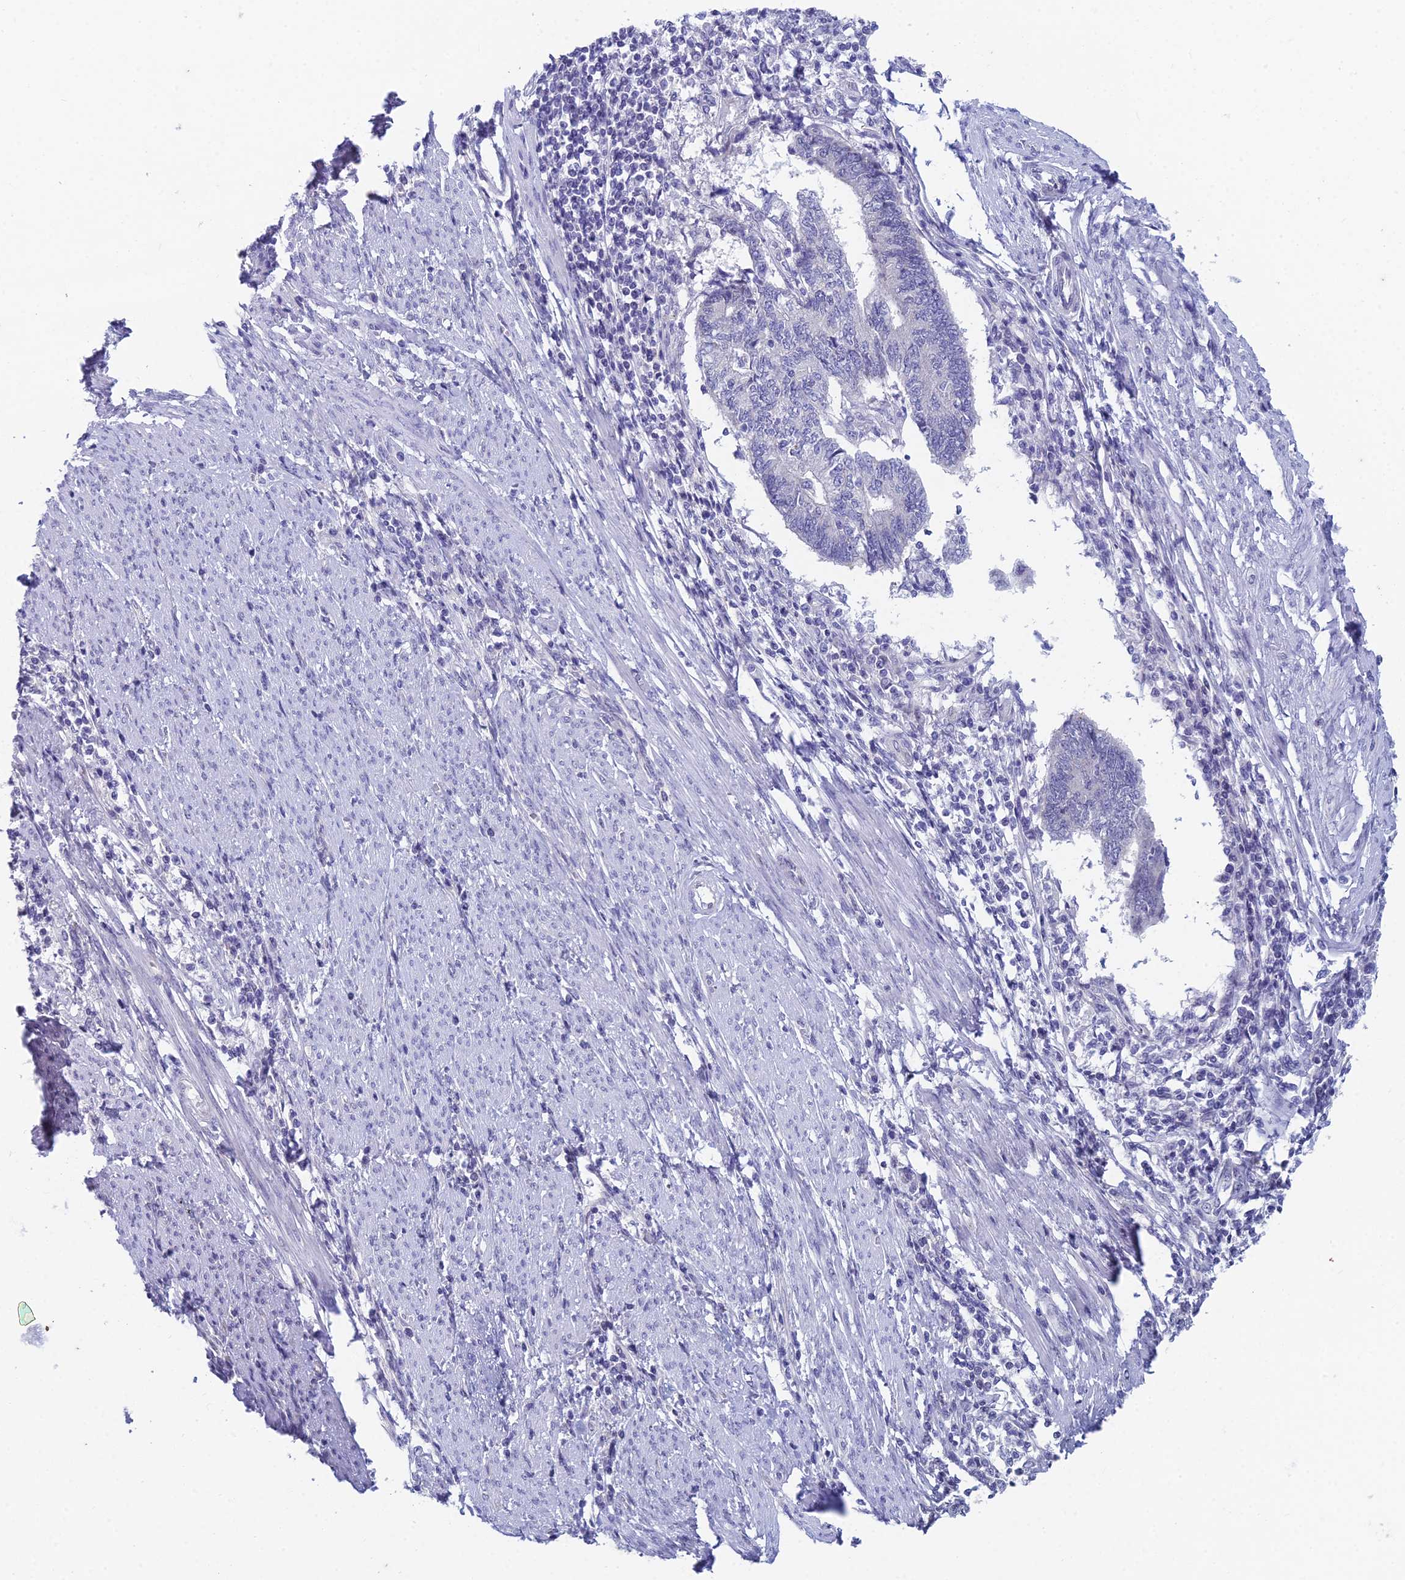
{"staining": {"intensity": "negative", "quantity": "none", "location": "none"}, "tissue": "endometrial cancer", "cell_type": "Tumor cells", "image_type": "cancer", "snomed": [{"axis": "morphology", "description": "Adenocarcinoma, NOS"}, {"axis": "topography", "description": "Uterus"}, {"axis": "topography", "description": "Endometrium"}], "caption": "A high-resolution histopathology image shows immunohistochemistry (IHC) staining of endometrial cancer (adenocarcinoma), which exhibits no significant staining in tumor cells.", "gene": "EEF2KMT", "patient": {"sex": "female", "age": 70}}